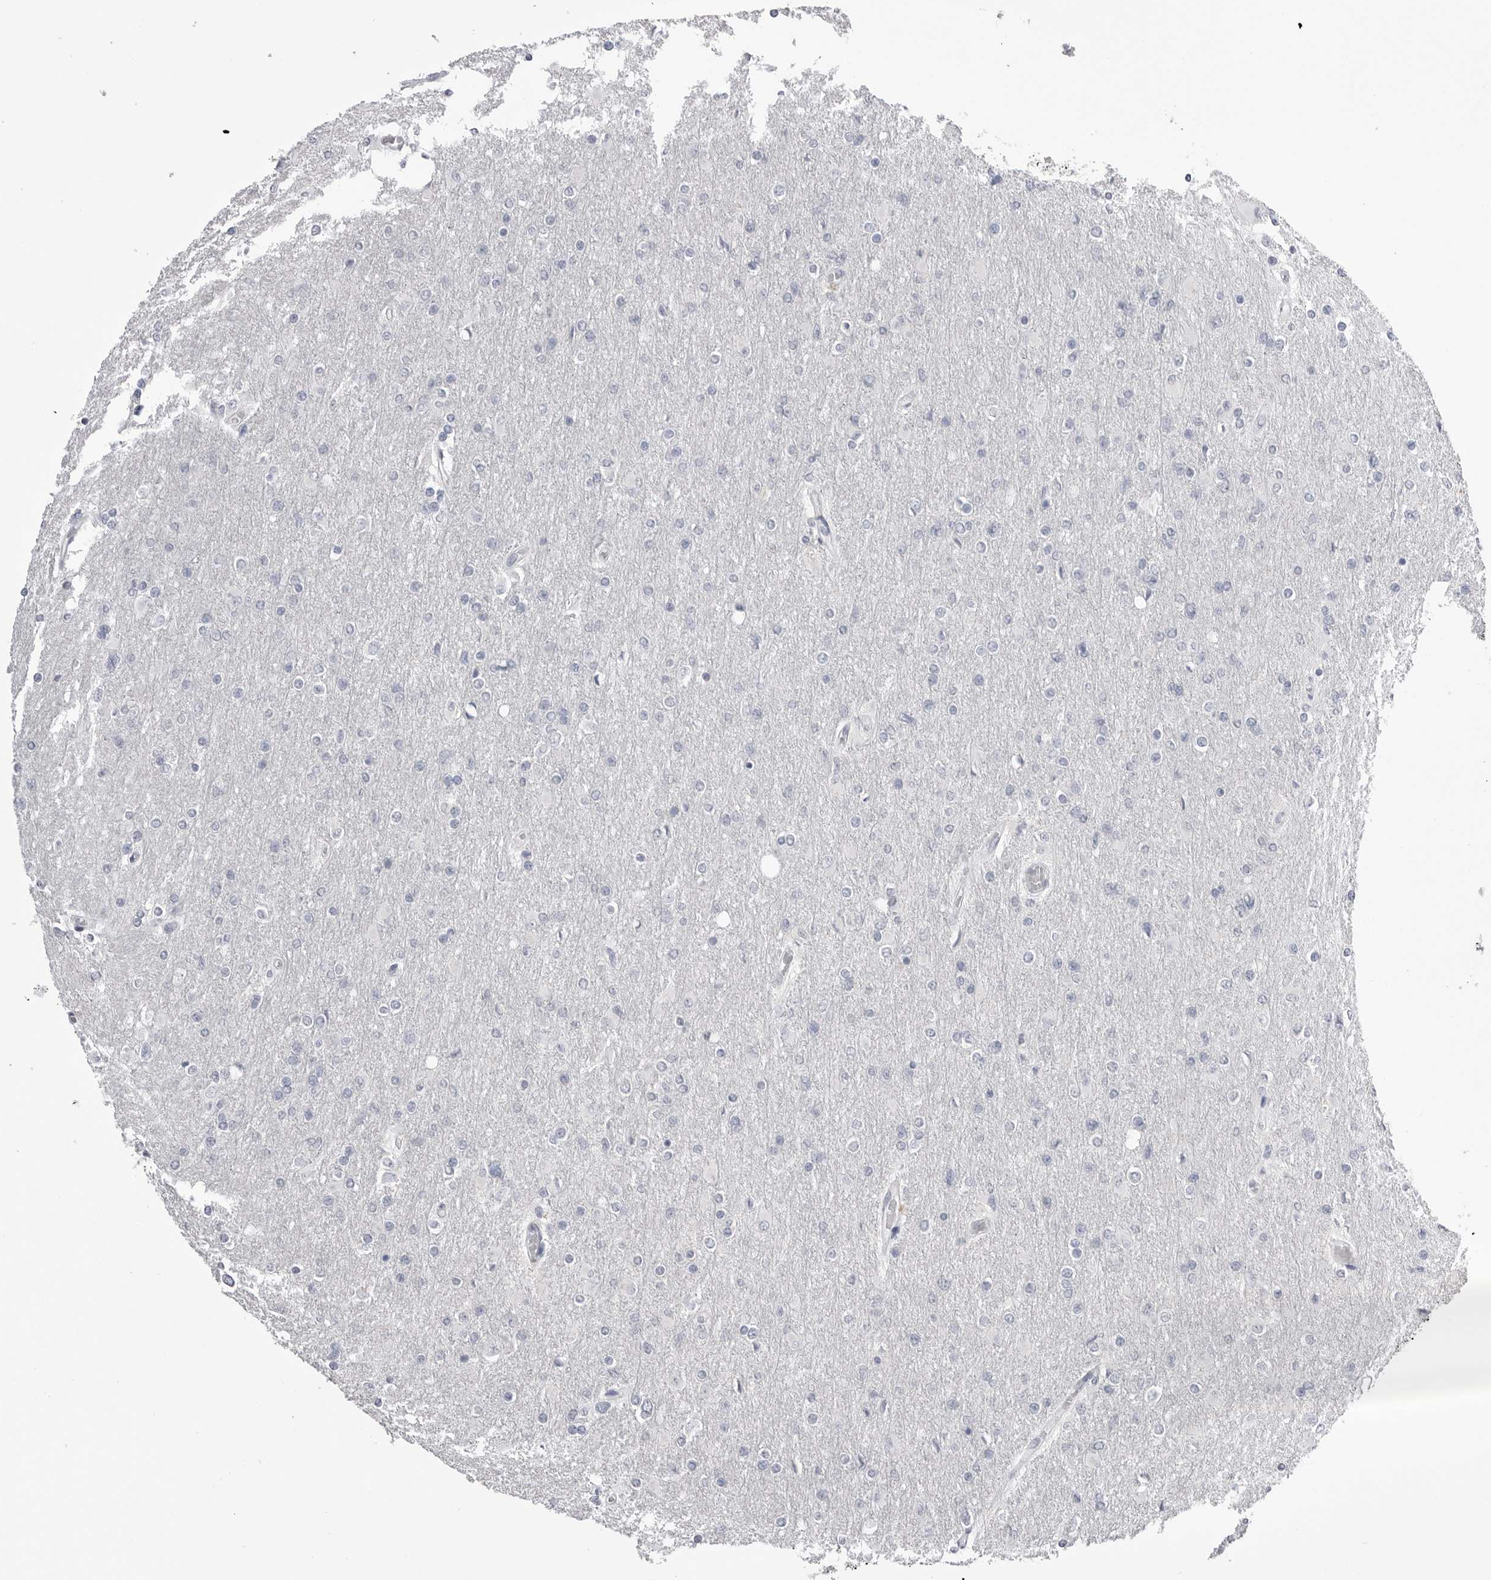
{"staining": {"intensity": "negative", "quantity": "none", "location": "none"}, "tissue": "glioma", "cell_type": "Tumor cells", "image_type": "cancer", "snomed": [{"axis": "morphology", "description": "Glioma, malignant, High grade"}, {"axis": "topography", "description": "Cerebral cortex"}], "caption": "Immunohistochemistry image of malignant glioma (high-grade) stained for a protein (brown), which reveals no expression in tumor cells.", "gene": "CPB1", "patient": {"sex": "female", "age": 36}}